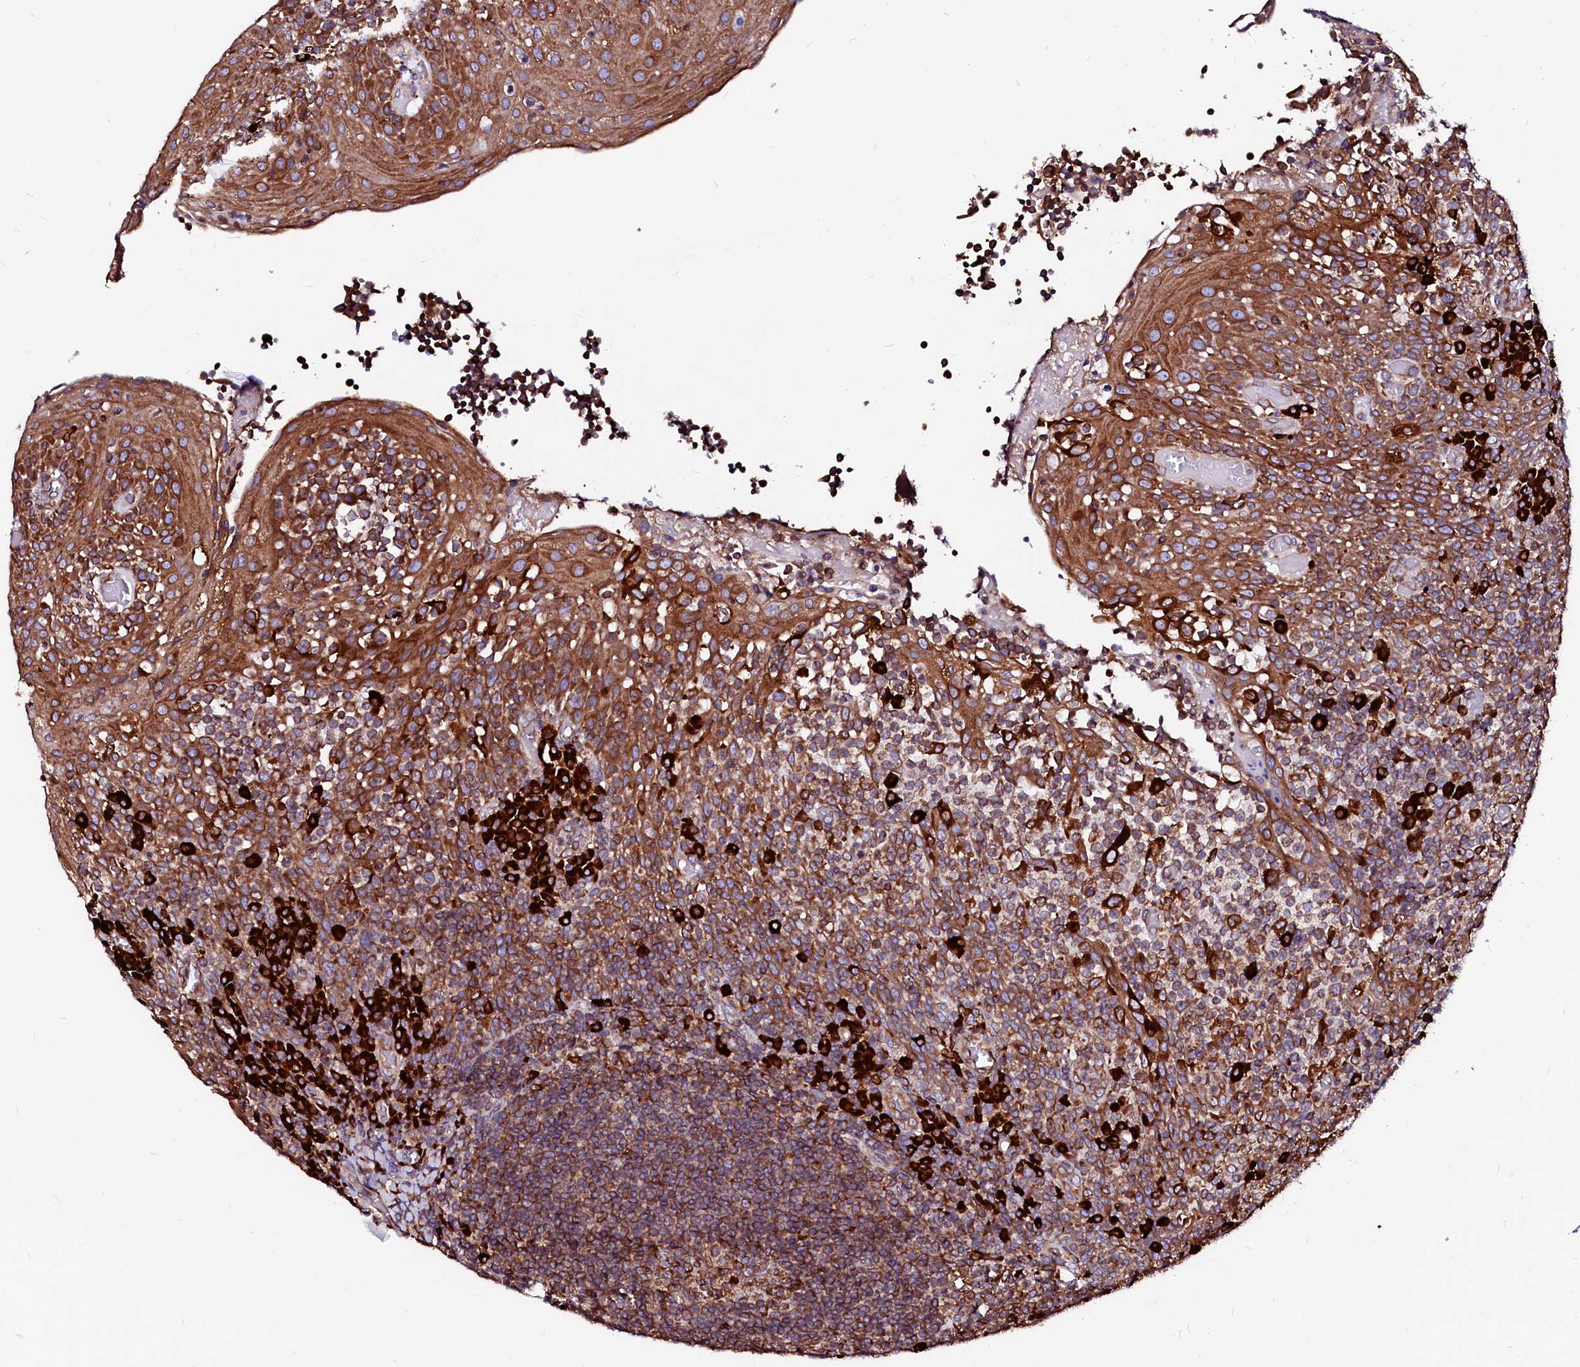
{"staining": {"intensity": "strong", "quantity": "25%-75%", "location": "cytoplasmic/membranous"}, "tissue": "tonsil", "cell_type": "Germinal center cells", "image_type": "normal", "snomed": [{"axis": "morphology", "description": "Normal tissue, NOS"}, {"axis": "topography", "description": "Tonsil"}], "caption": "Unremarkable tonsil displays strong cytoplasmic/membranous expression in approximately 25%-75% of germinal center cells, visualized by immunohistochemistry. (DAB (3,3'-diaminobenzidine) = brown stain, brightfield microscopy at high magnification).", "gene": "DERL1", "patient": {"sex": "female", "age": 19}}